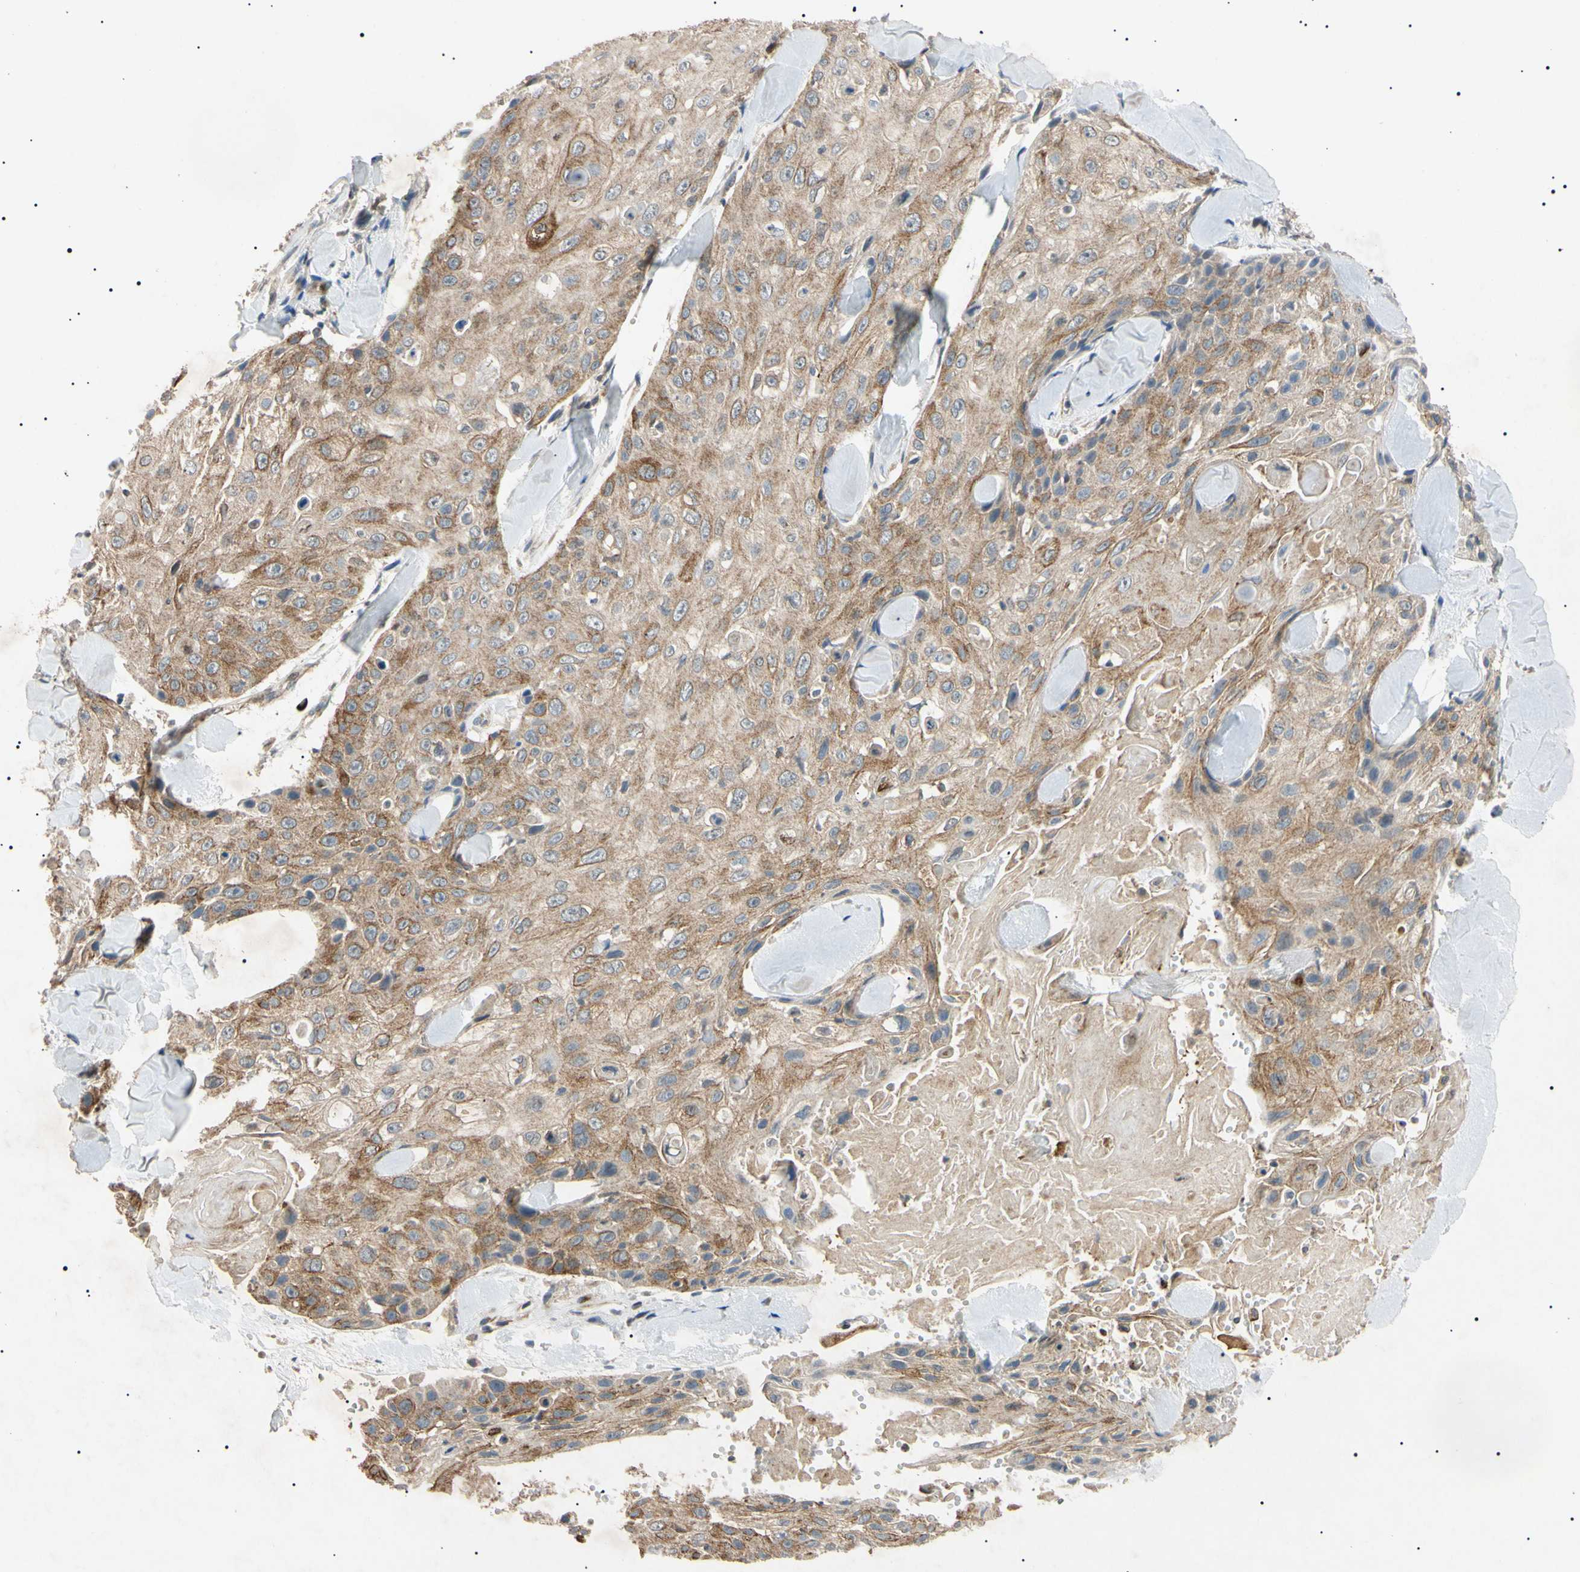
{"staining": {"intensity": "weak", "quantity": ">75%", "location": "cytoplasmic/membranous"}, "tissue": "skin cancer", "cell_type": "Tumor cells", "image_type": "cancer", "snomed": [{"axis": "morphology", "description": "Squamous cell carcinoma, NOS"}, {"axis": "topography", "description": "Skin"}], "caption": "Skin cancer (squamous cell carcinoma) stained with a protein marker displays weak staining in tumor cells.", "gene": "TUBB4A", "patient": {"sex": "male", "age": 86}}